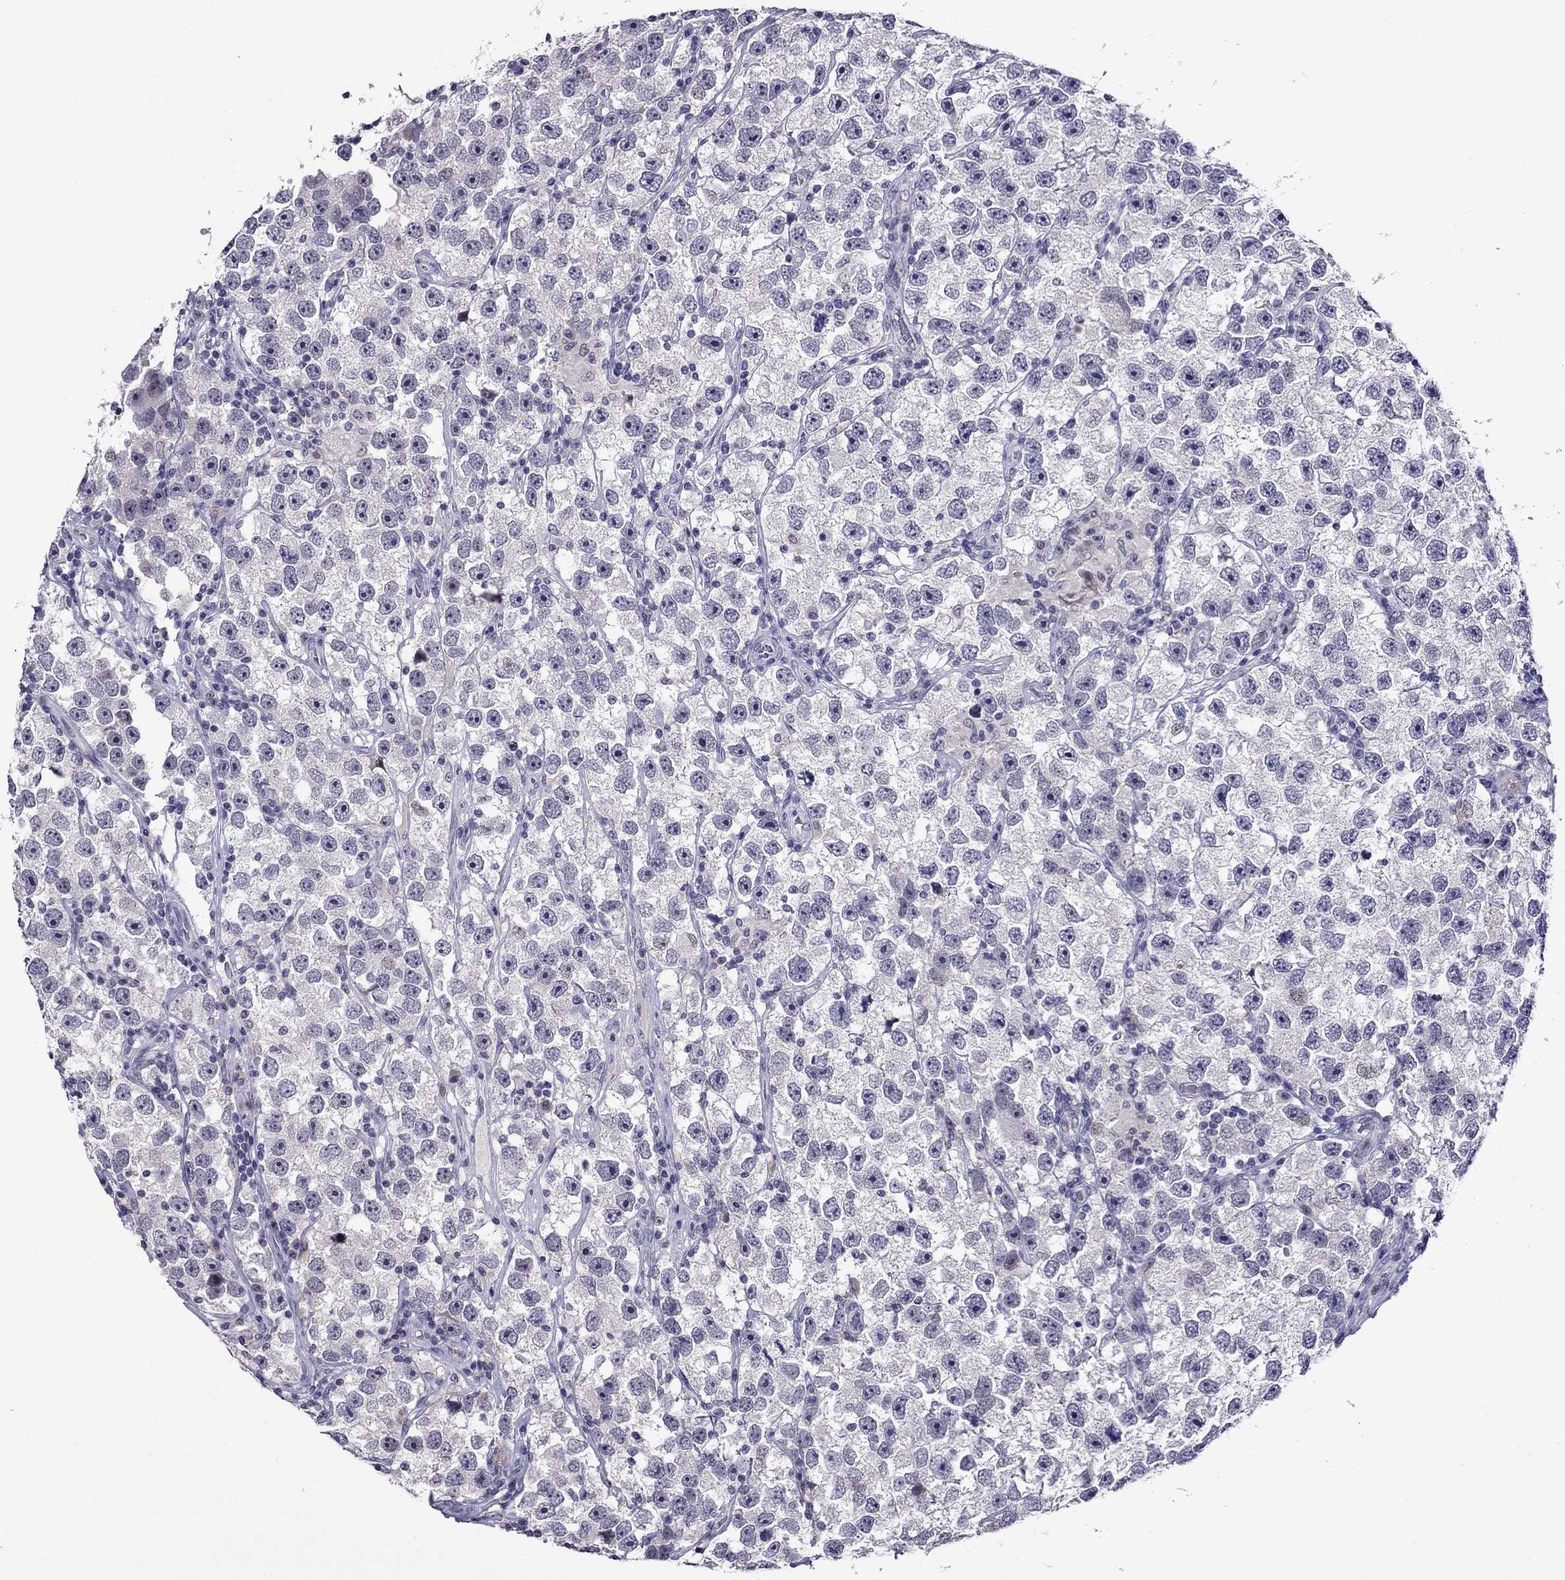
{"staining": {"intensity": "negative", "quantity": "none", "location": "none"}, "tissue": "testis cancer", "cell_type": "Tumor cells", "image_type": "cancer", "snomed": [{"axis": "morphology", "description": "Seminoma, NOS"}, {"axis": "topography", "description": "Testis"}], "caption": "Tumor cells are negative for brown protein staining in seminoma (testis). (Stains: DAB immunohistochemistry with hematoxylin counter stain, Microscopy: brightfield microscopy at high magnification).", "gene": "SPTBN4", "patient": {"sex": "male", "age": 26}}